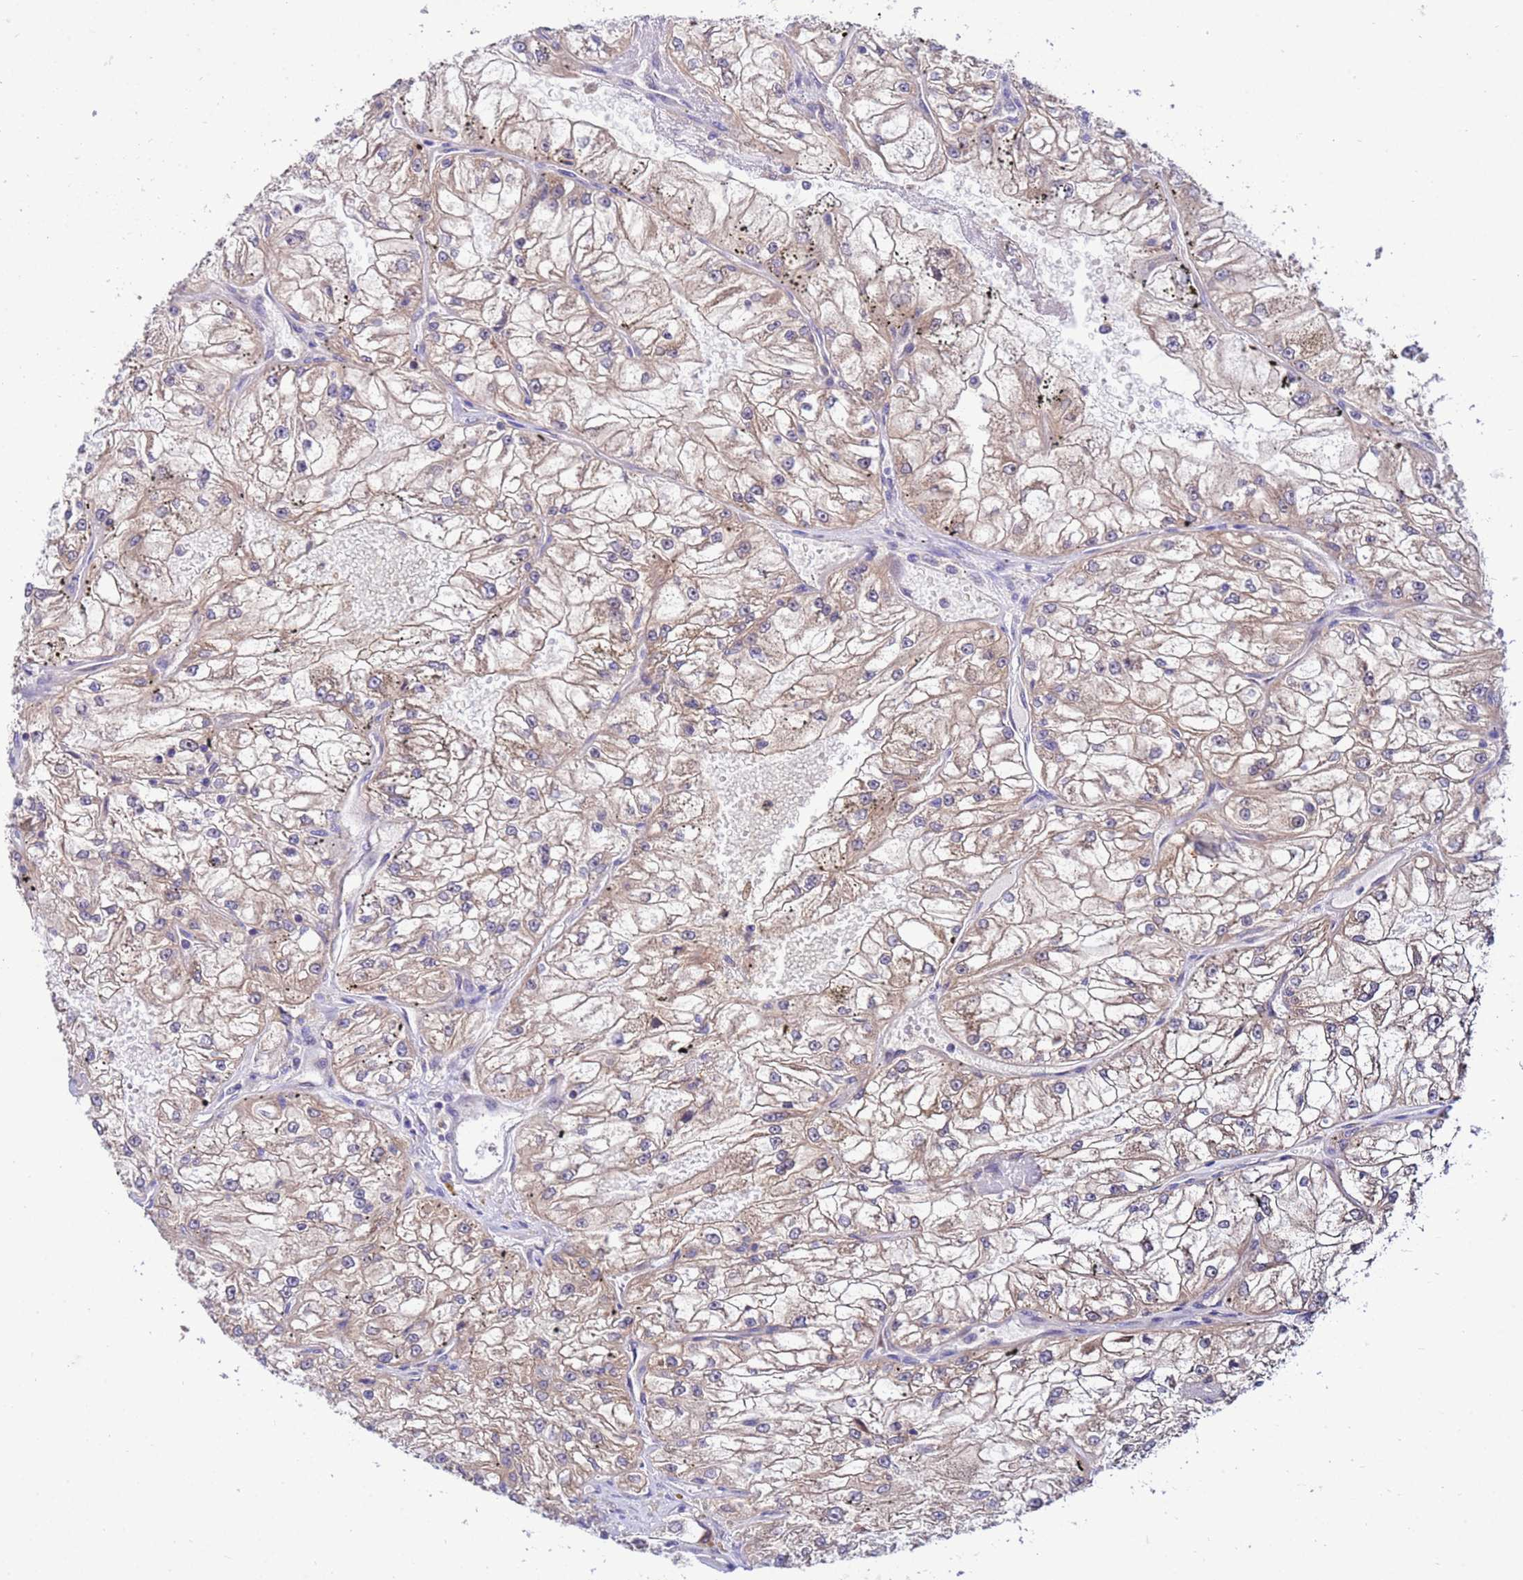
{"staining": {"intensity": "moderate", "quantity": "<25%", "location": "cytoplasmic/membranous"}, "tissue": "renal cancer", "cell_type": "Tumor cells", "image_type": "cancer", "snomed": [{"axis": "morphology", "description": "Adenocarcinoma, NOS"}, {"axis": "topography", "description": "Kidney"}], "caption": "Immunohistochemical staining of human adenocarcinoma (renal) shows moderate cytoplasmic/membranous protein expression in approximately <25% of tumor cells.", "gene": "GET3", "patient": {"sex": "female", "age": 72}}